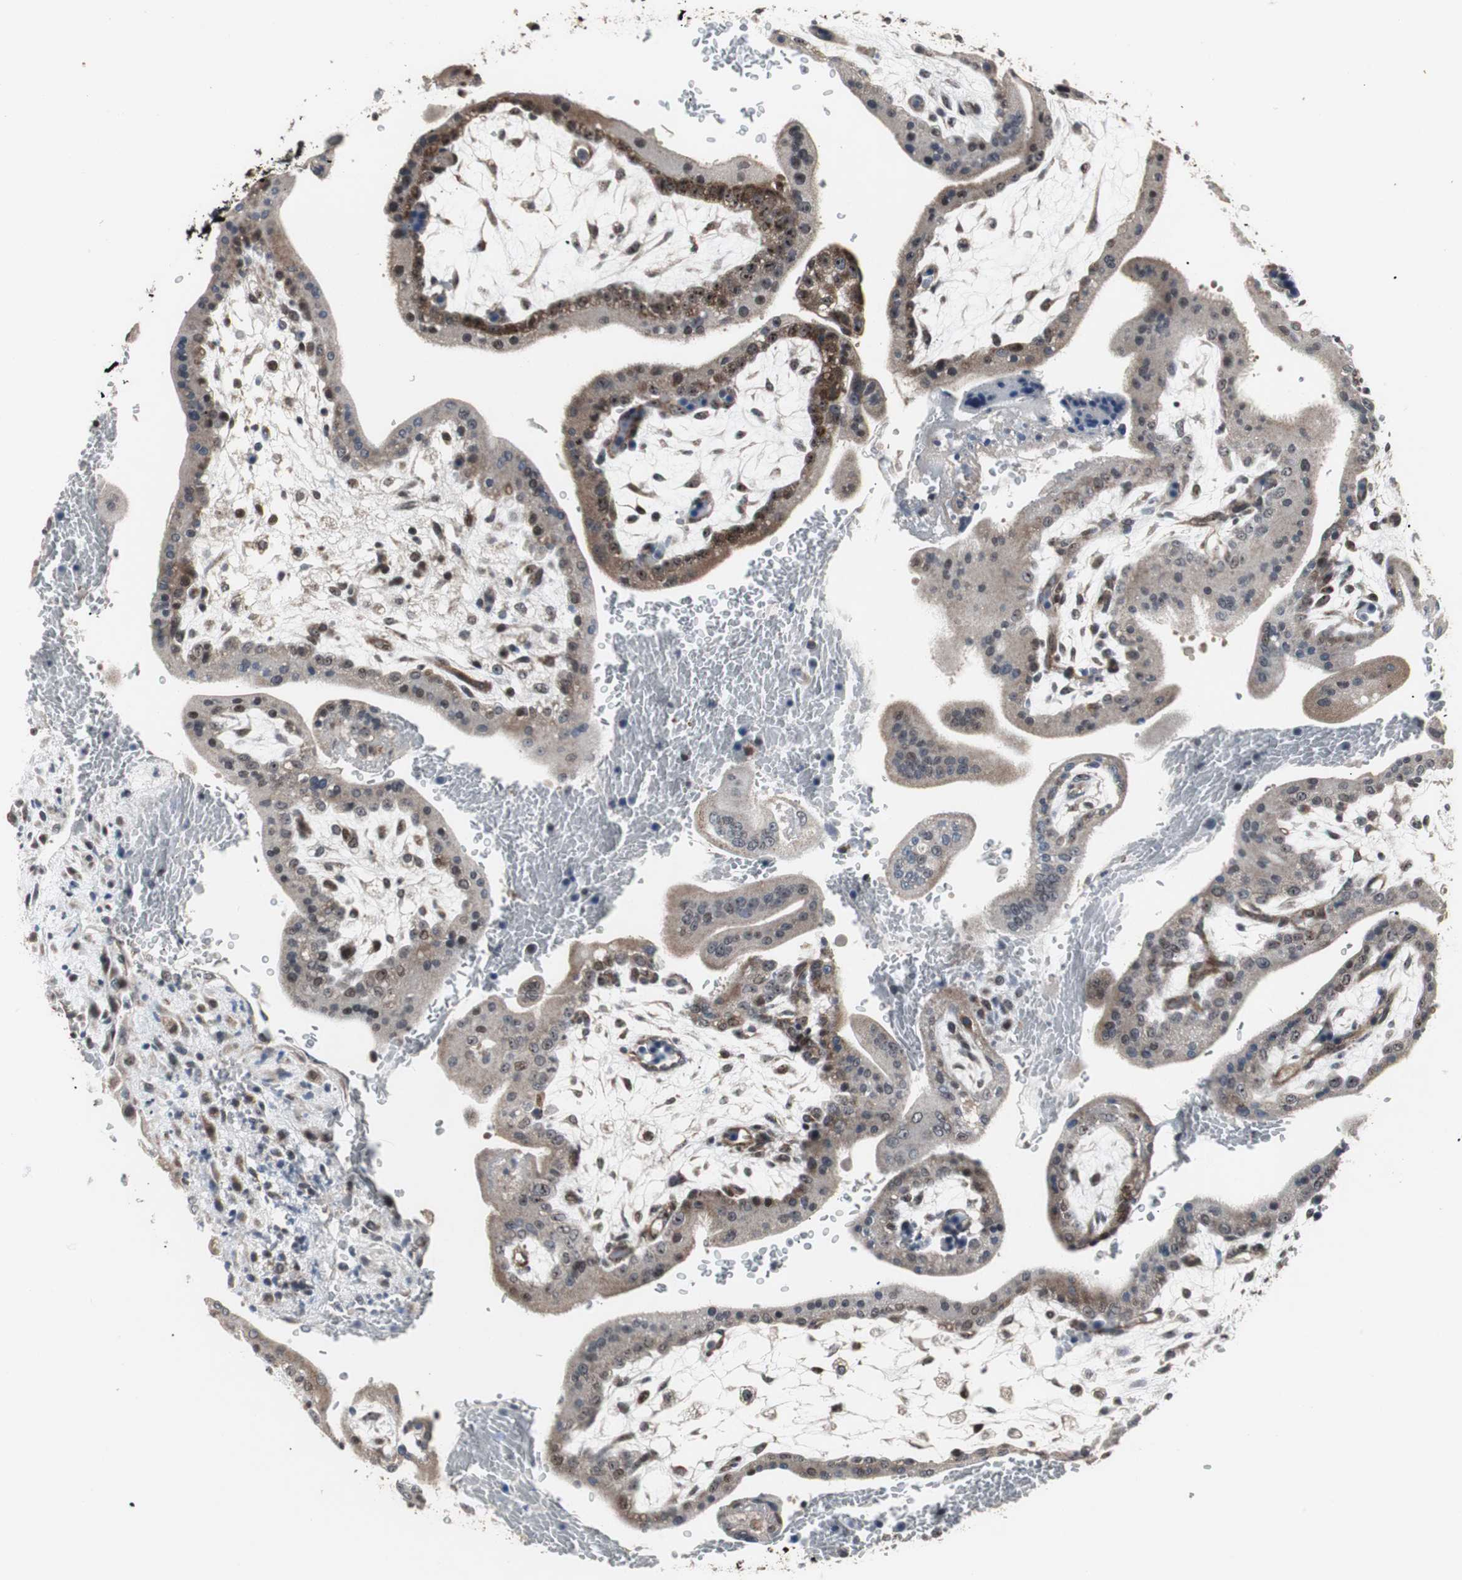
{"staining": {"intensity": "weak", "quantity": ">75%", "location": "cytoplasmic/membranous"}, "tissue": "placenta", "cell_type": "Decidual cells", "image_type": "normal", "snomed": [{"axis": "morphology", "description": "Normal tissue, NOS"}, {"axis": "topography", "description": "Placenta"}], "caption": "Immunohistochemistry (IHC) image of benign placenta: placenta stained using immunohistochemistry (IHC) displays low levels of weak protein expression localized specifically in the cytoplasmic/membranous of decidual cells, appearing as a cytoplasmic/membranous brown color.", "gene": "MRPL40", "patient": {"sex": "female", "age": 35}}